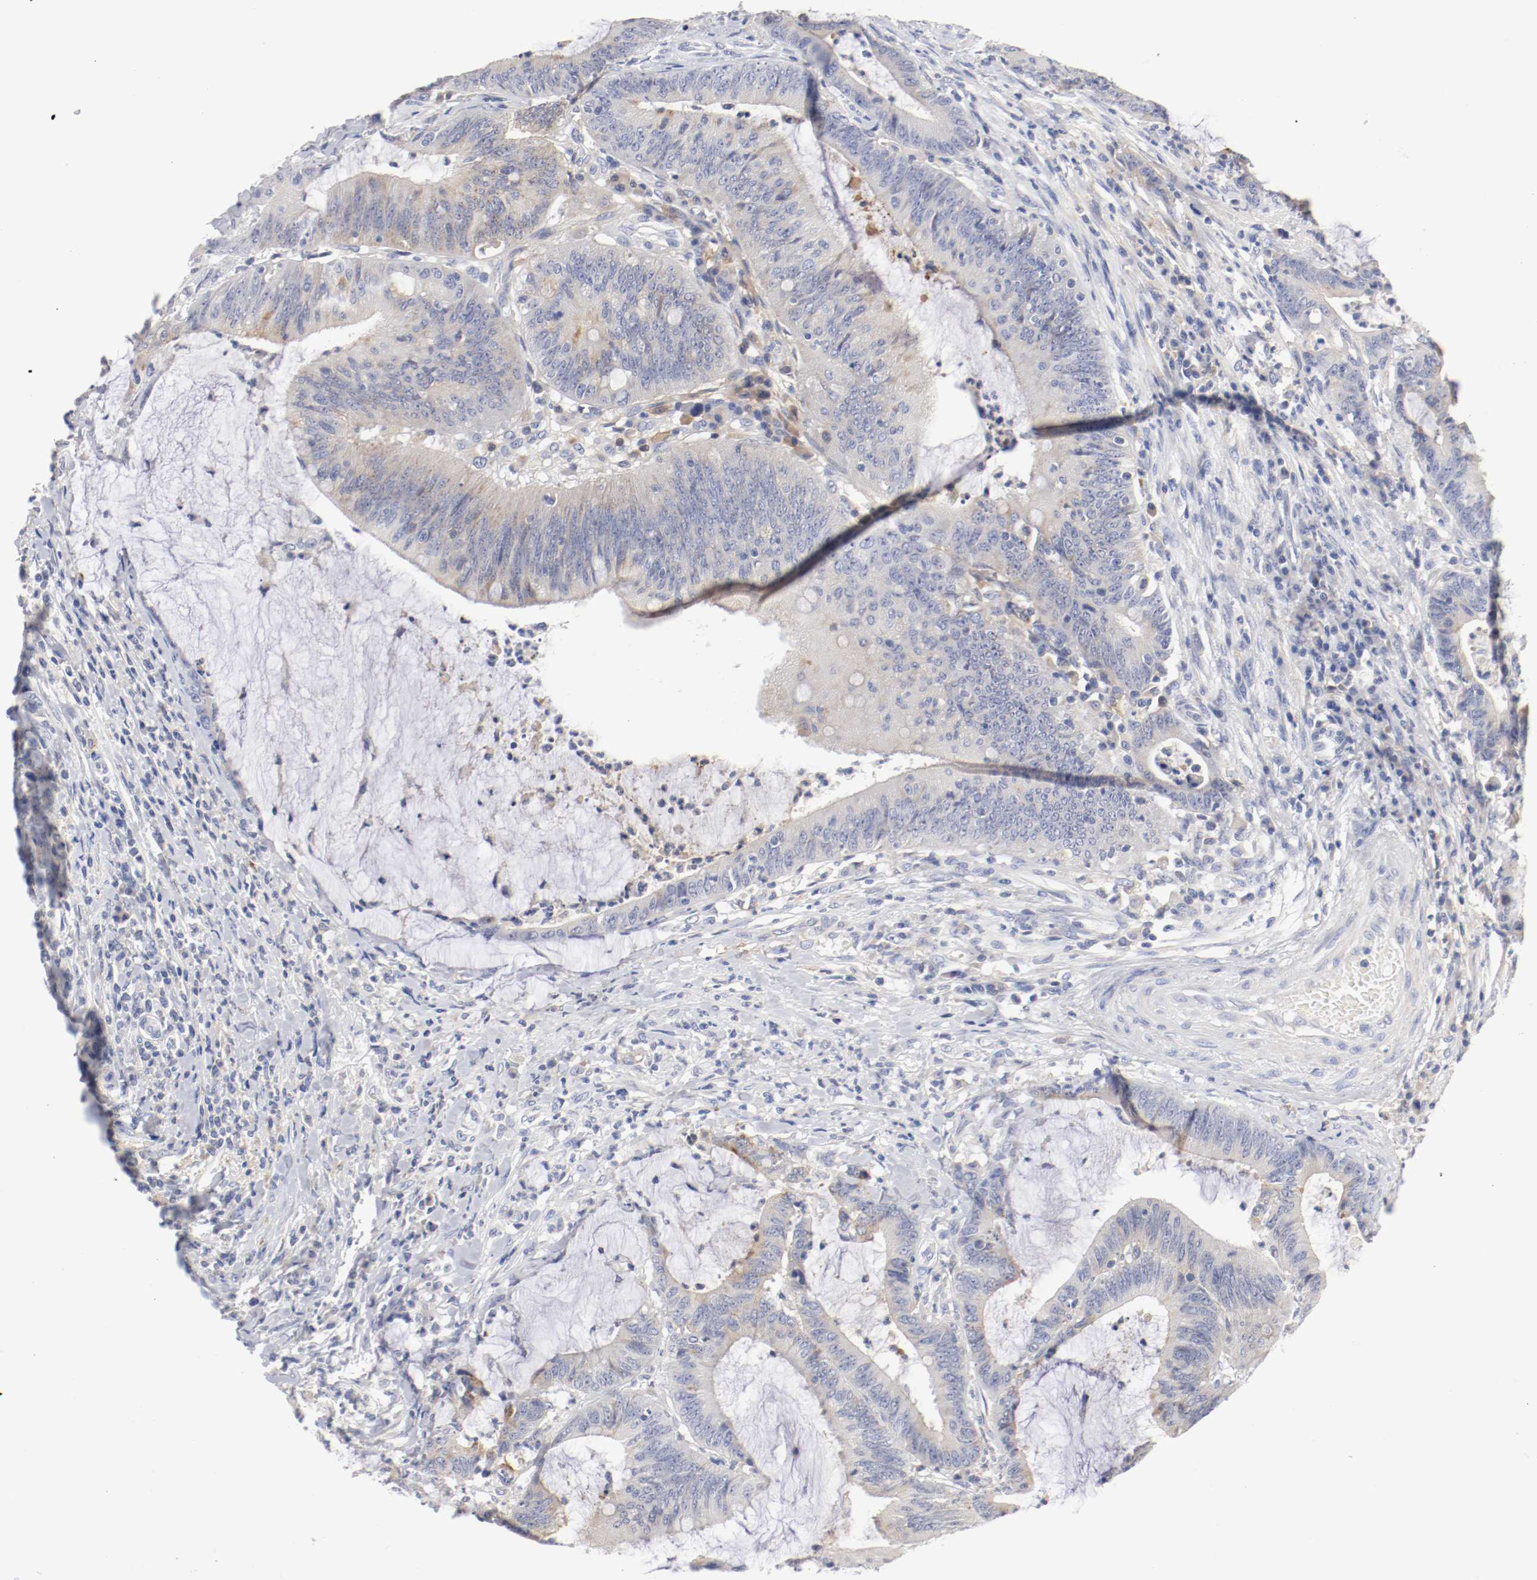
{"staining": {"intensity": "weak", "quantity": "25%-75%", "location": "cytoplasmic/membranous"}, "tissue": "colorectal cancer", "cell_type": "Tumor cells", "image_type": "cancer", "snomed": [{"axis": "morphology", "description": "Adenocarcinoma, NOS"}, {"axis": "topography", "description": "Rectum"}], "caption": "Brown immunohistochemical staining in colorectal adenocarcinoma demonstrates weak cytoplasmic/membranous staining in approximately 25%-75% of tumor cells.", "gene": "FGFBP1", "patient": {"sex": "female", "age": 66}}